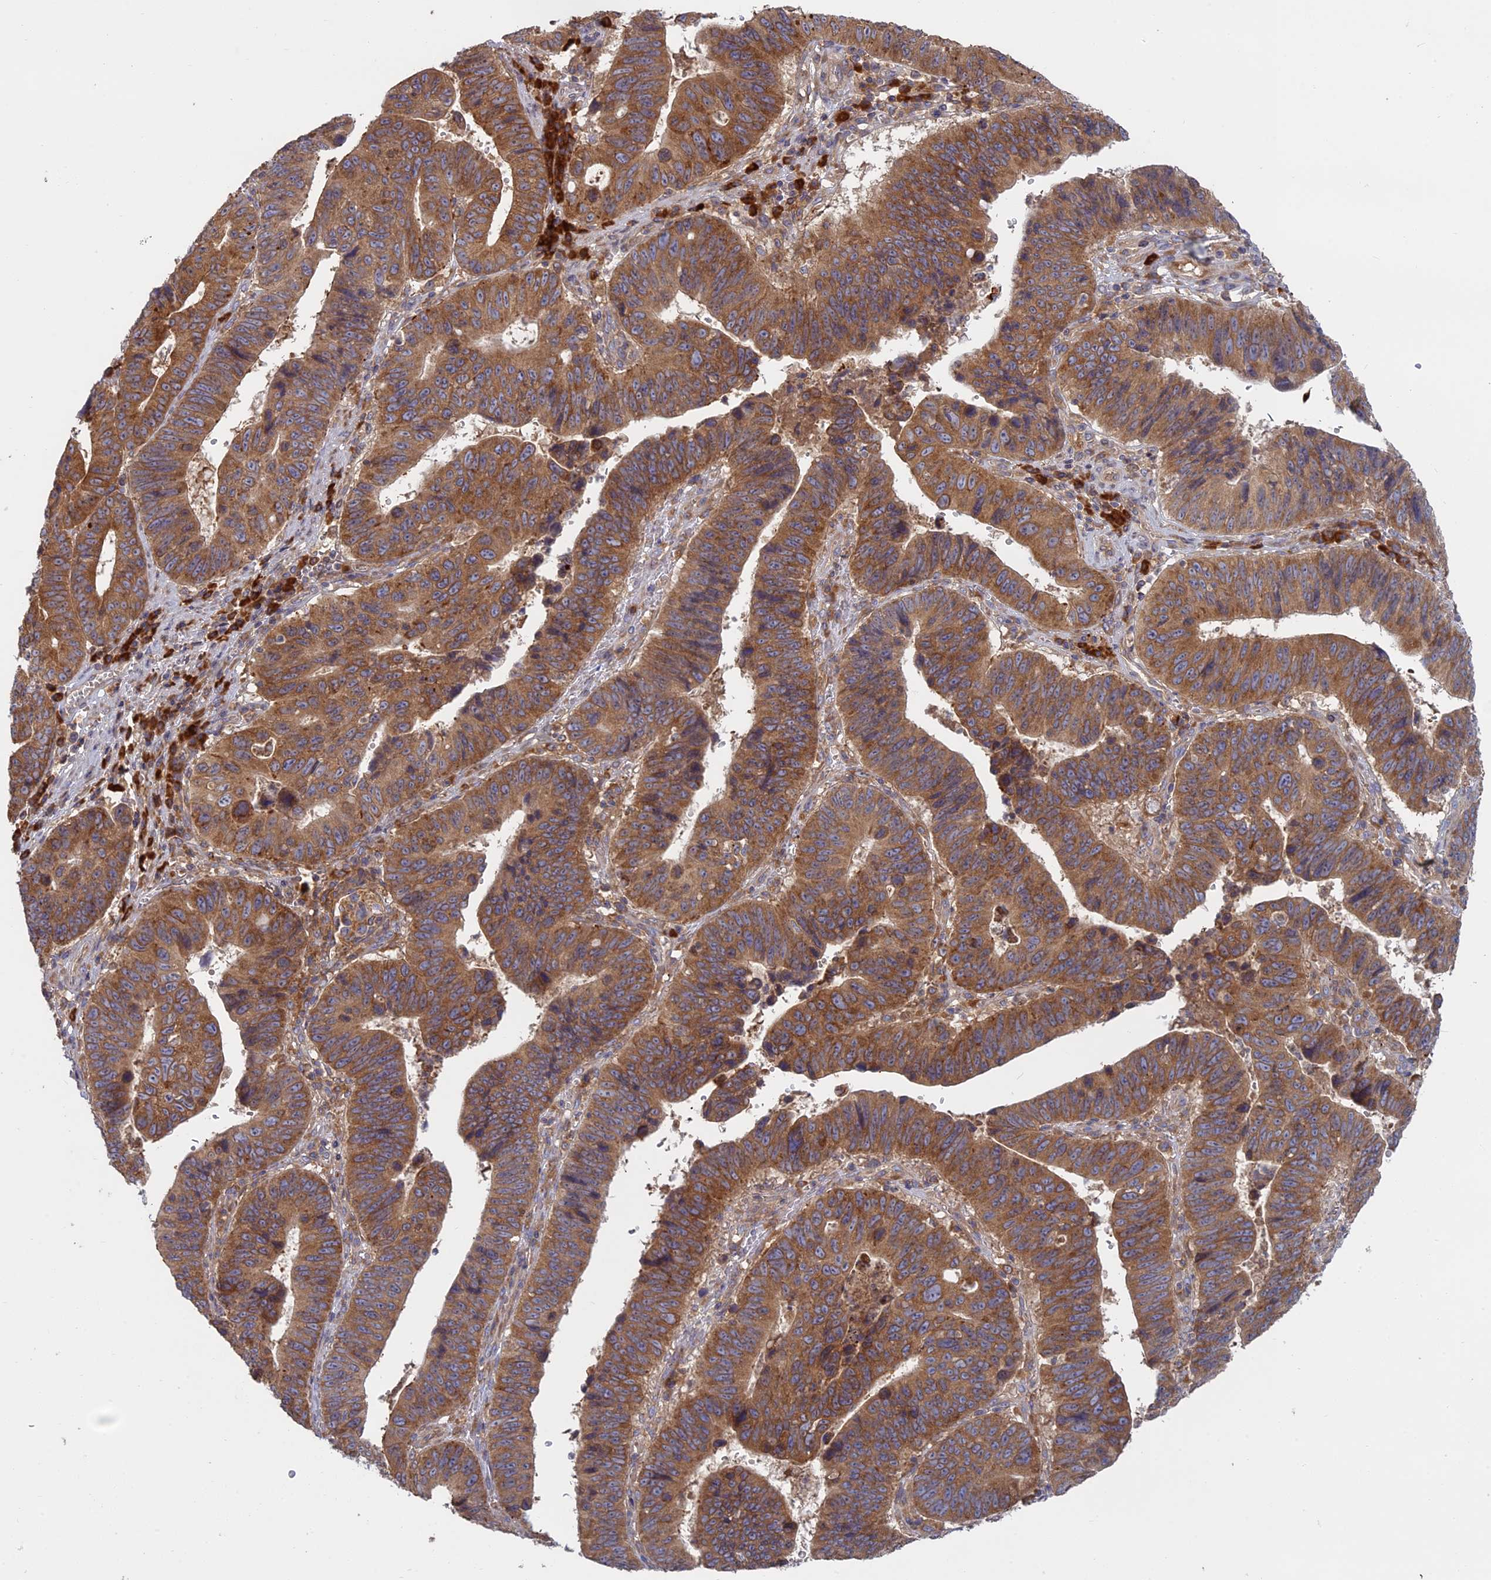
{"staining": {"intensity": "moderate", "quantity": ">75%", "location": "cytoplasmic/membranous"}, "tissue": "stomach cancer", "cell_type": "Tumor cells", "image_type": "cancer", "snomed": [{"axis": "morphology", "description": "Adenocarcinoma, NOS"}, {"axis": "topography", "description": "Stomach"}], "caption": "Human stomach adenocarcinoma stained with a protein marker displays moderate staining in tumor cells.", "gene": "TMEM208", "patient": {"sex": "male", "age": 59}}